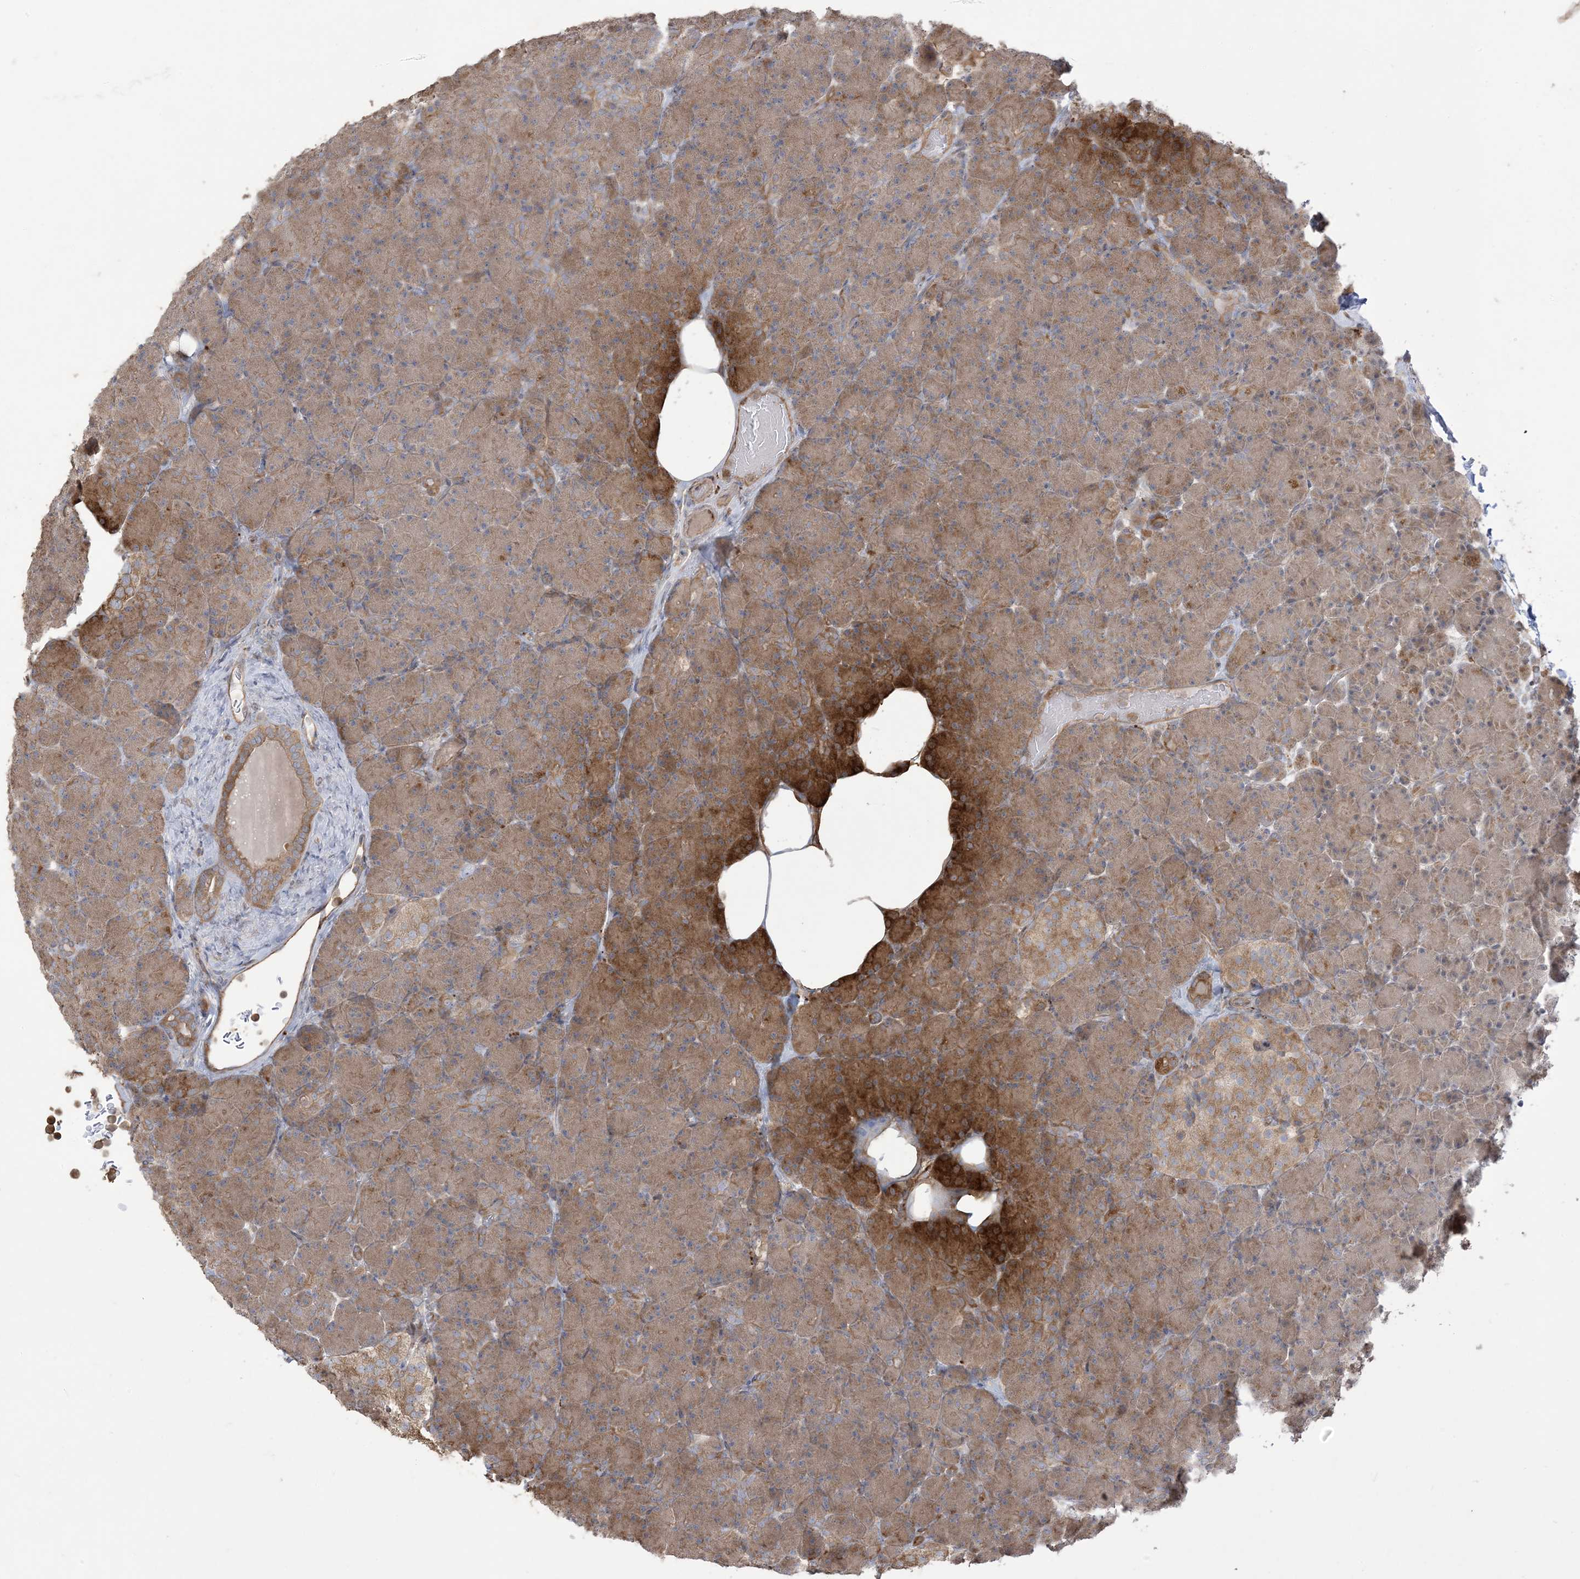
{"staining": {"intensity": "moderate", "quantity": "25%-75%", "location": "cytoplasmic/membranous"}, "tissue": "pancreas", "cell_type": "Exocrine glandular cells", "image_type": "normal", "snomed": [{"axis": "morphology", "description": "Normal tissue, NOS"}, {"axis": "topography", "description": "Pancreas"}], "caption": "Immunohistochemistry micrograph of unremarkable pancreas: human pancreas stained using immunohistochemistry (IHC) demonstrates medium levels of moderate protein expression localized specifically in the cytoplasmic/membranous of exocrine glandular cells, appearing as a cytoplasmic/membranous brown color.", "gene": "KLHL18", "patient": {"sex": "female", "age": 43}}